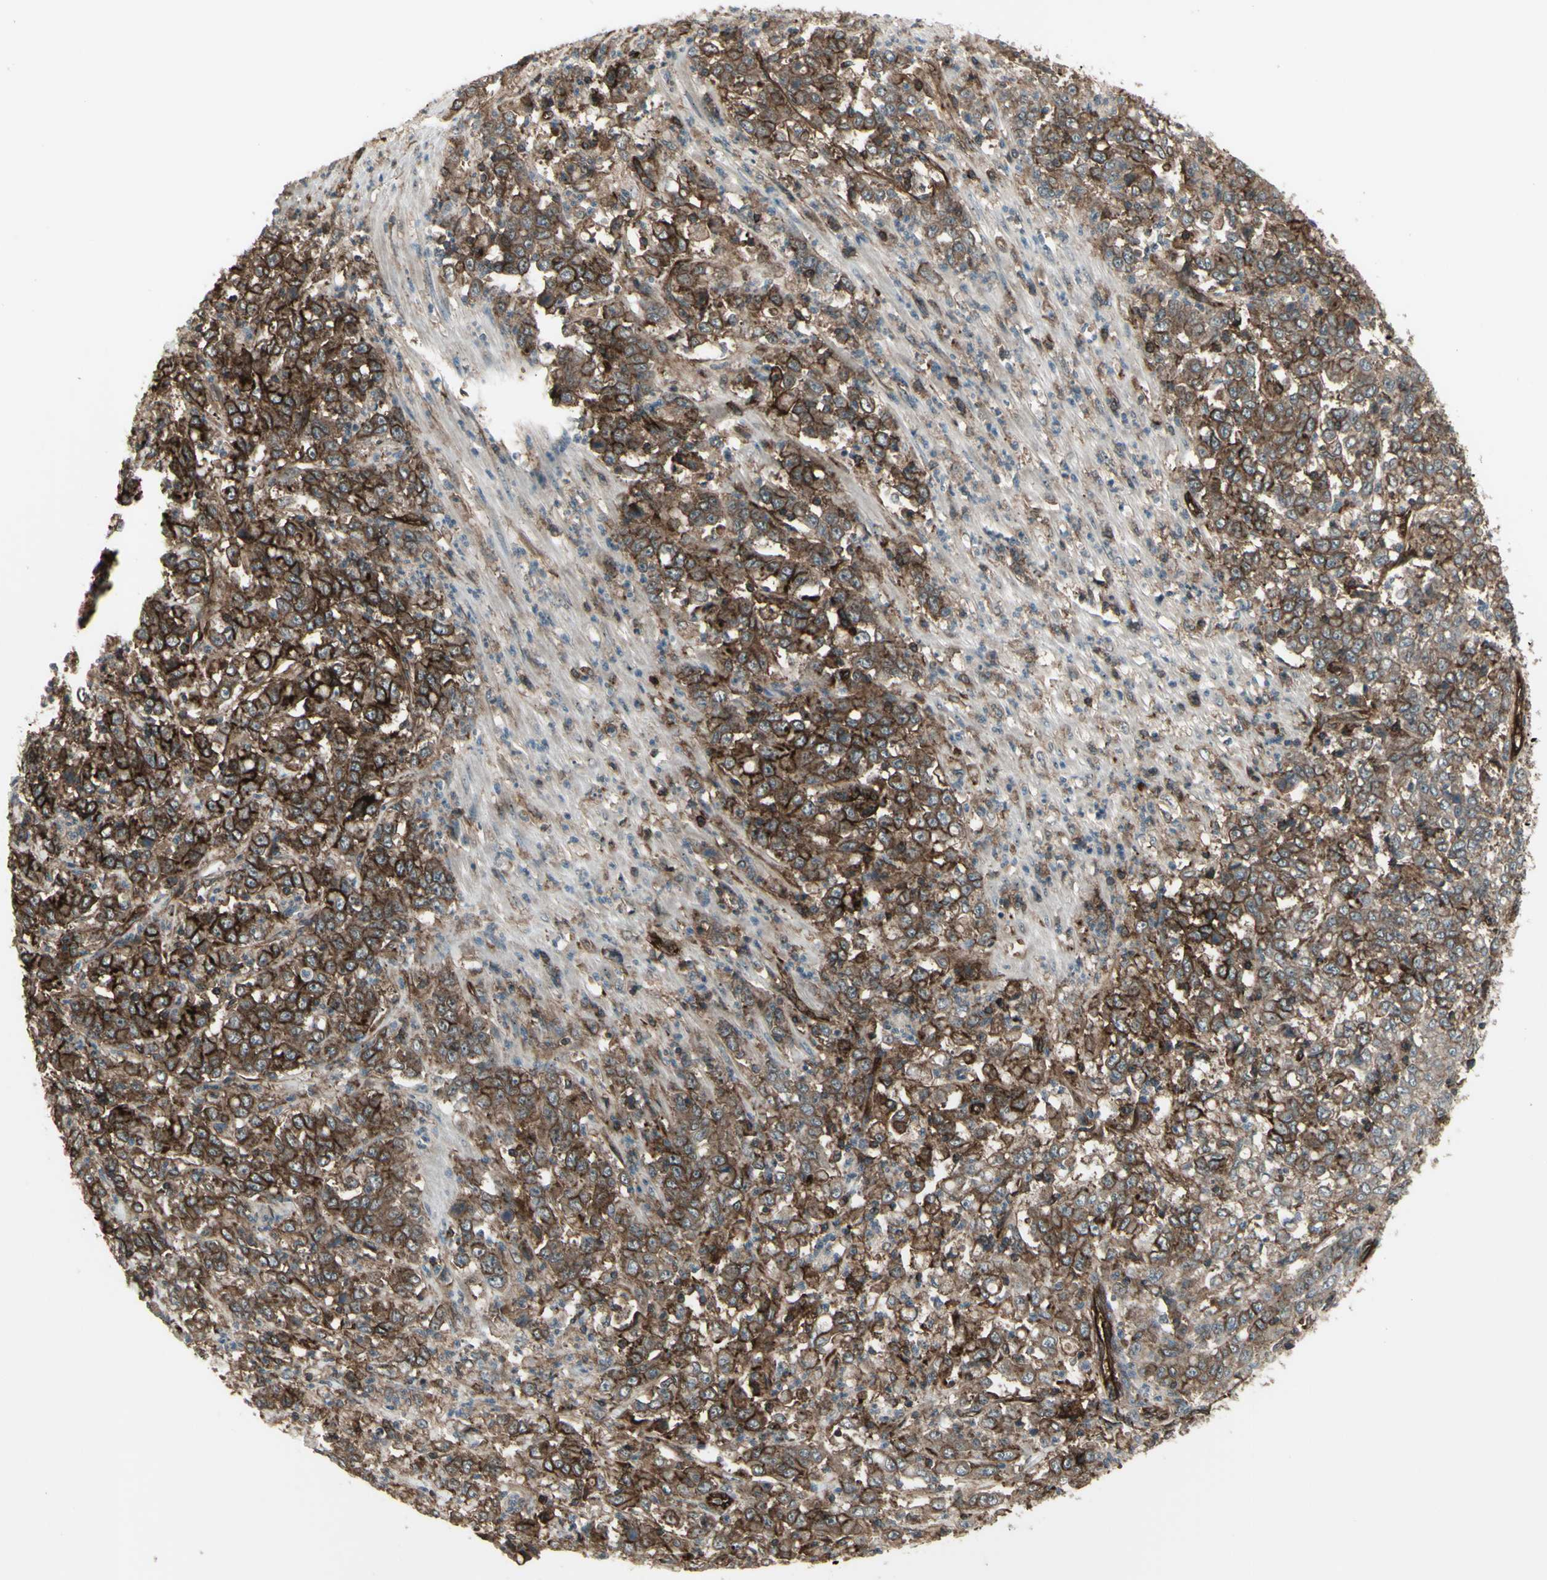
{"staining": {"intensity": "strong", "quantity": ">75%", "location": "cytoplasmic/membranous"}, "tissue": "stomach cancer", "cell_type": "Tumor cells", "image_type": "cancer", "snomed": [{"axis": "morphology", "description": "Adenocarcinoma, NOS"}, {"axis": "topography", "description": "Stomach, lower"}], "caption": "There is high levels of strong cytoplasmic/membranous staining in tumor cells of stomach cancer, as demonstrated by immunohistochemical staining (brown color).", "gene": "FXYD5", "patient": {"sex": "female", "age": 71}}